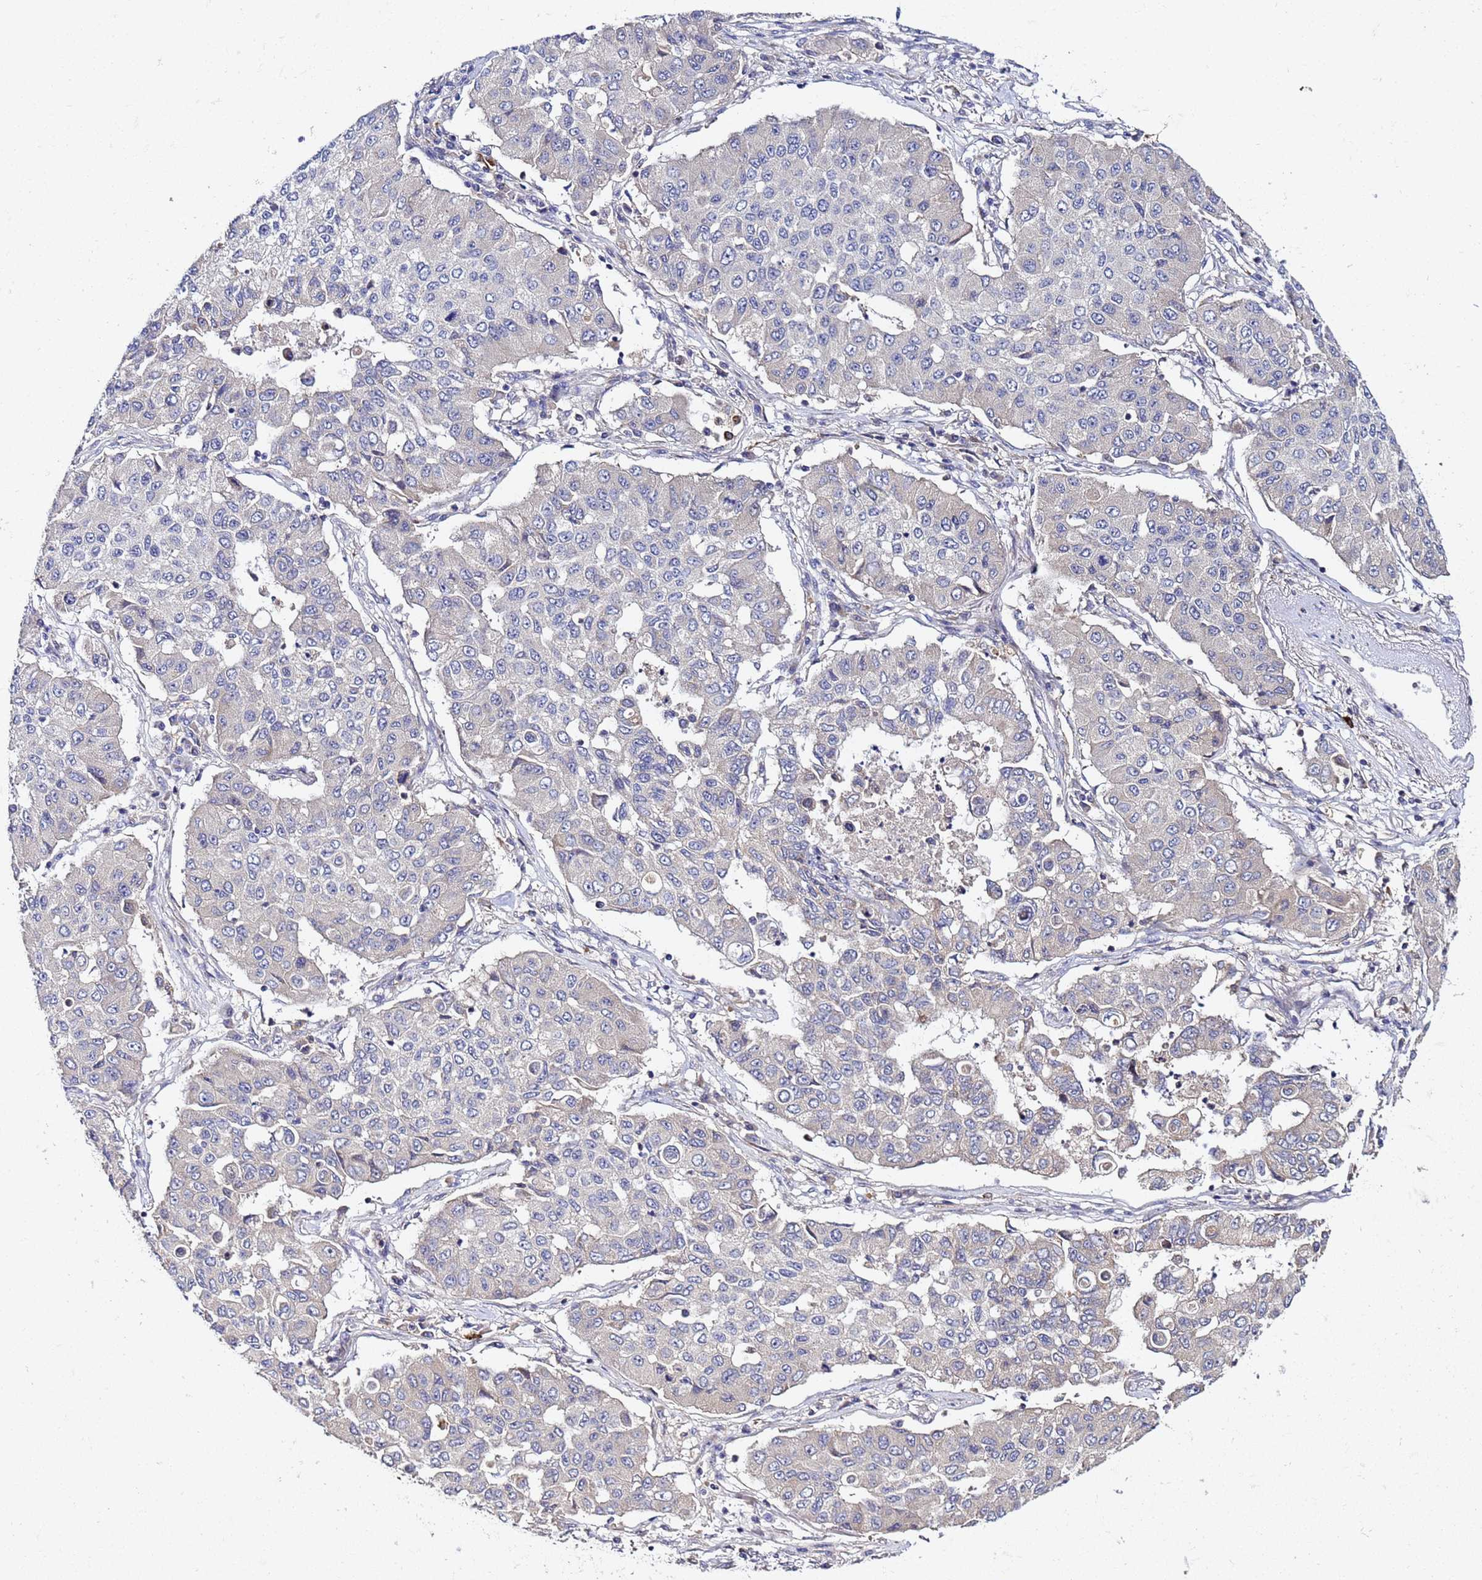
{"staining": {"intensity": "negative", "quantity": "none", "location": "none"}, "tissue": "lung cancer", "cell_type": "Tumor cells", "image_type": "cancer", "snomed": [{"axis": "morphology", "description": "Squamous cell carcinoma, NOS"}, {"axis": "topography", "description": "Lung"}], "caption": "A high-resolution photomicrograph shows IHC staining of lung cancer, which reveals no significant positivity in tumor cells.", "gene": "PLXDC2", "patient": {"sex": "male", "age": 74}}